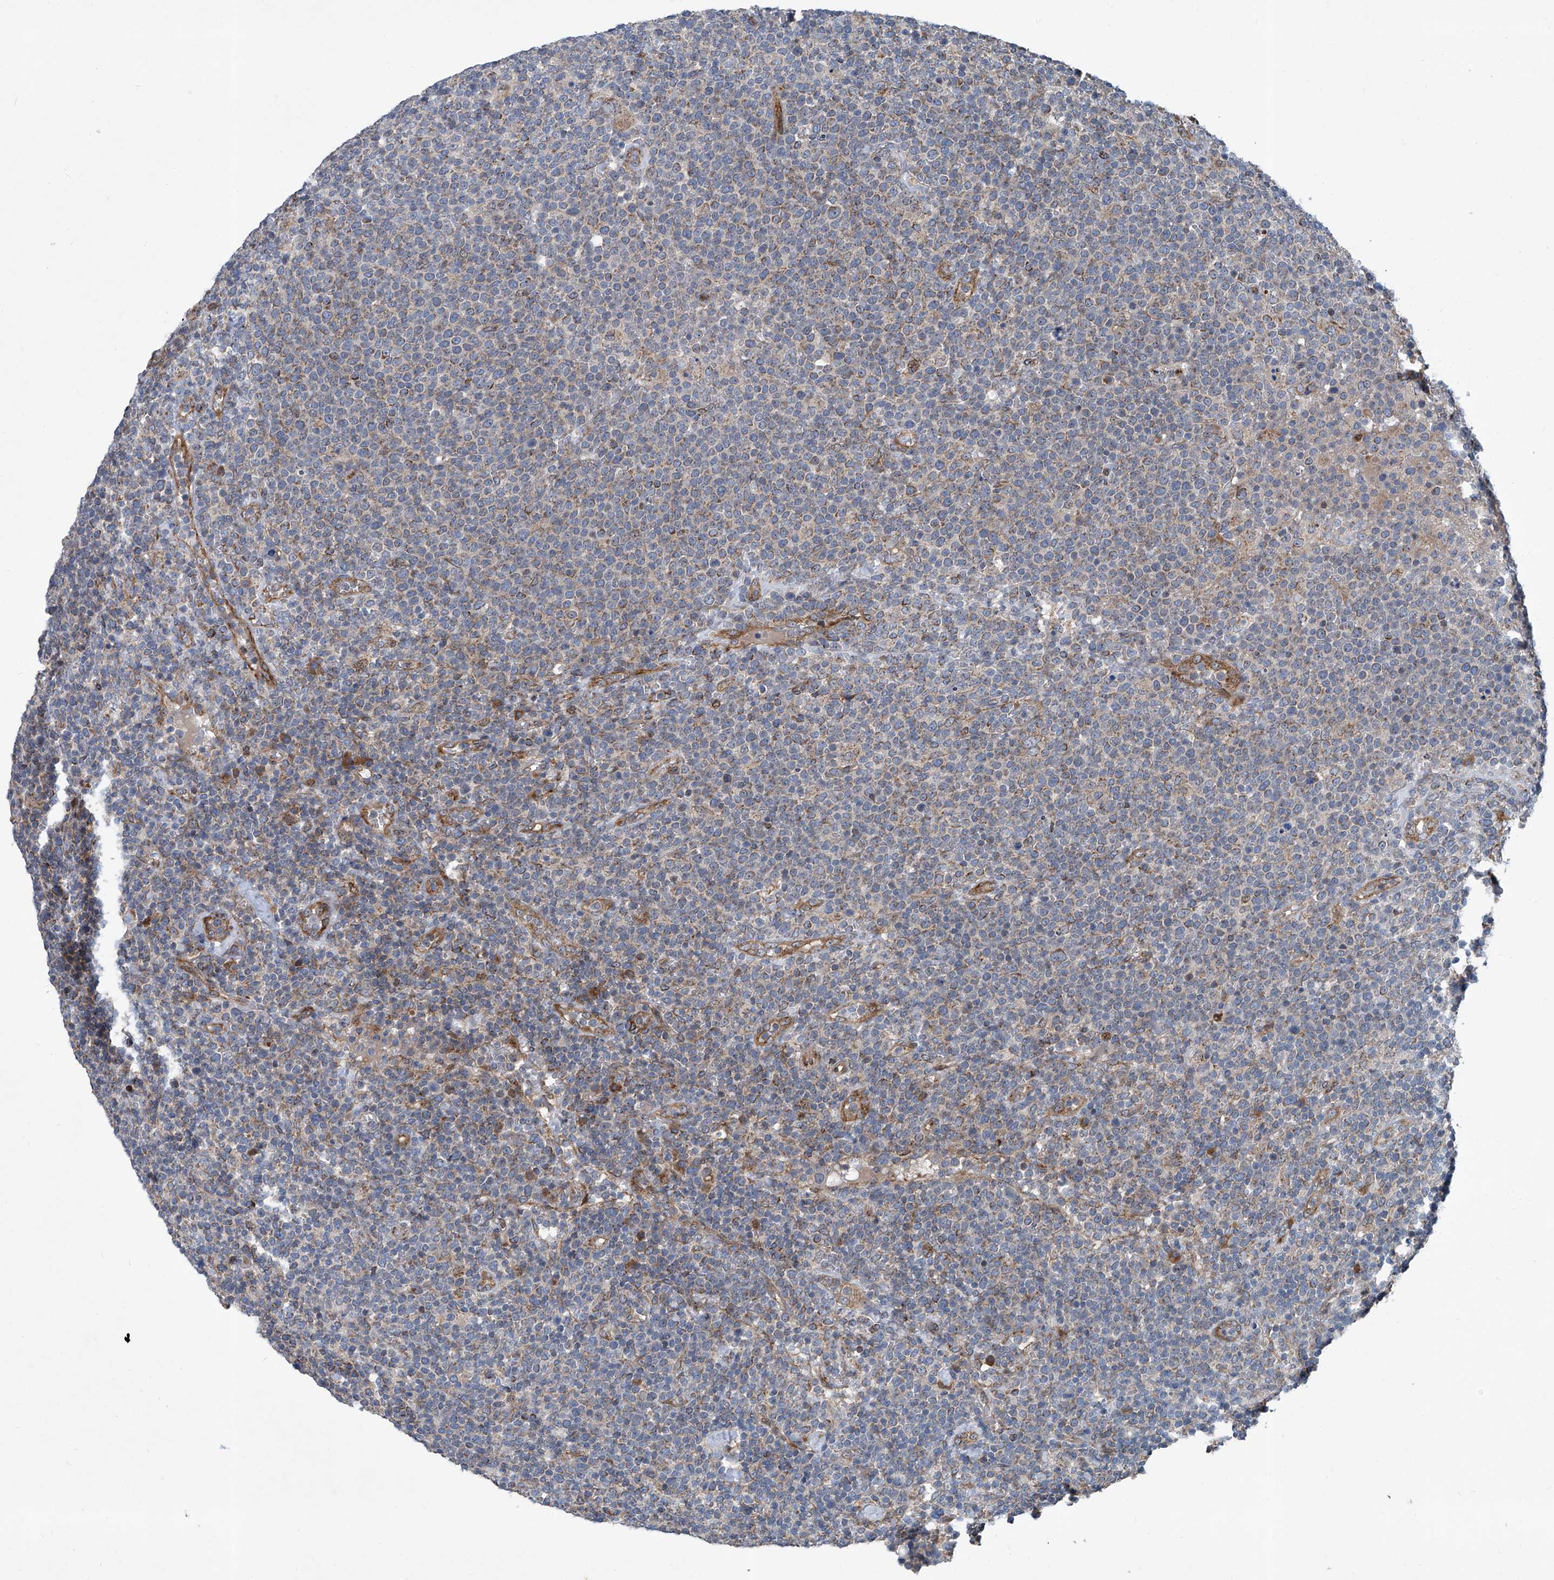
{"staining": {"intensity": "weak", "quantity": "<25%", "location": "cytoplasmic/membranous"}, "tissue": "lymphoma", "cell_type": "Tumor cells", "image_type": "cancer", "snomed": [{"axis": "morphology", "description": "Malignant lymphoma, non-Hodgkin's type, High grade"}, {"axis": "topography", "description": "Lymph node"}], "caption": "This histopathology image is of lymphoma stained with IHC to label a protein in brown with the nuclei are counter-stained blue. There is no expression in tumor cells. (DAB immunohistochemistry (IHC) visualized using brightfield microscopy, high magnification).", "gene": "GPR132", "patient": {"sex": "male", "age": 61}}